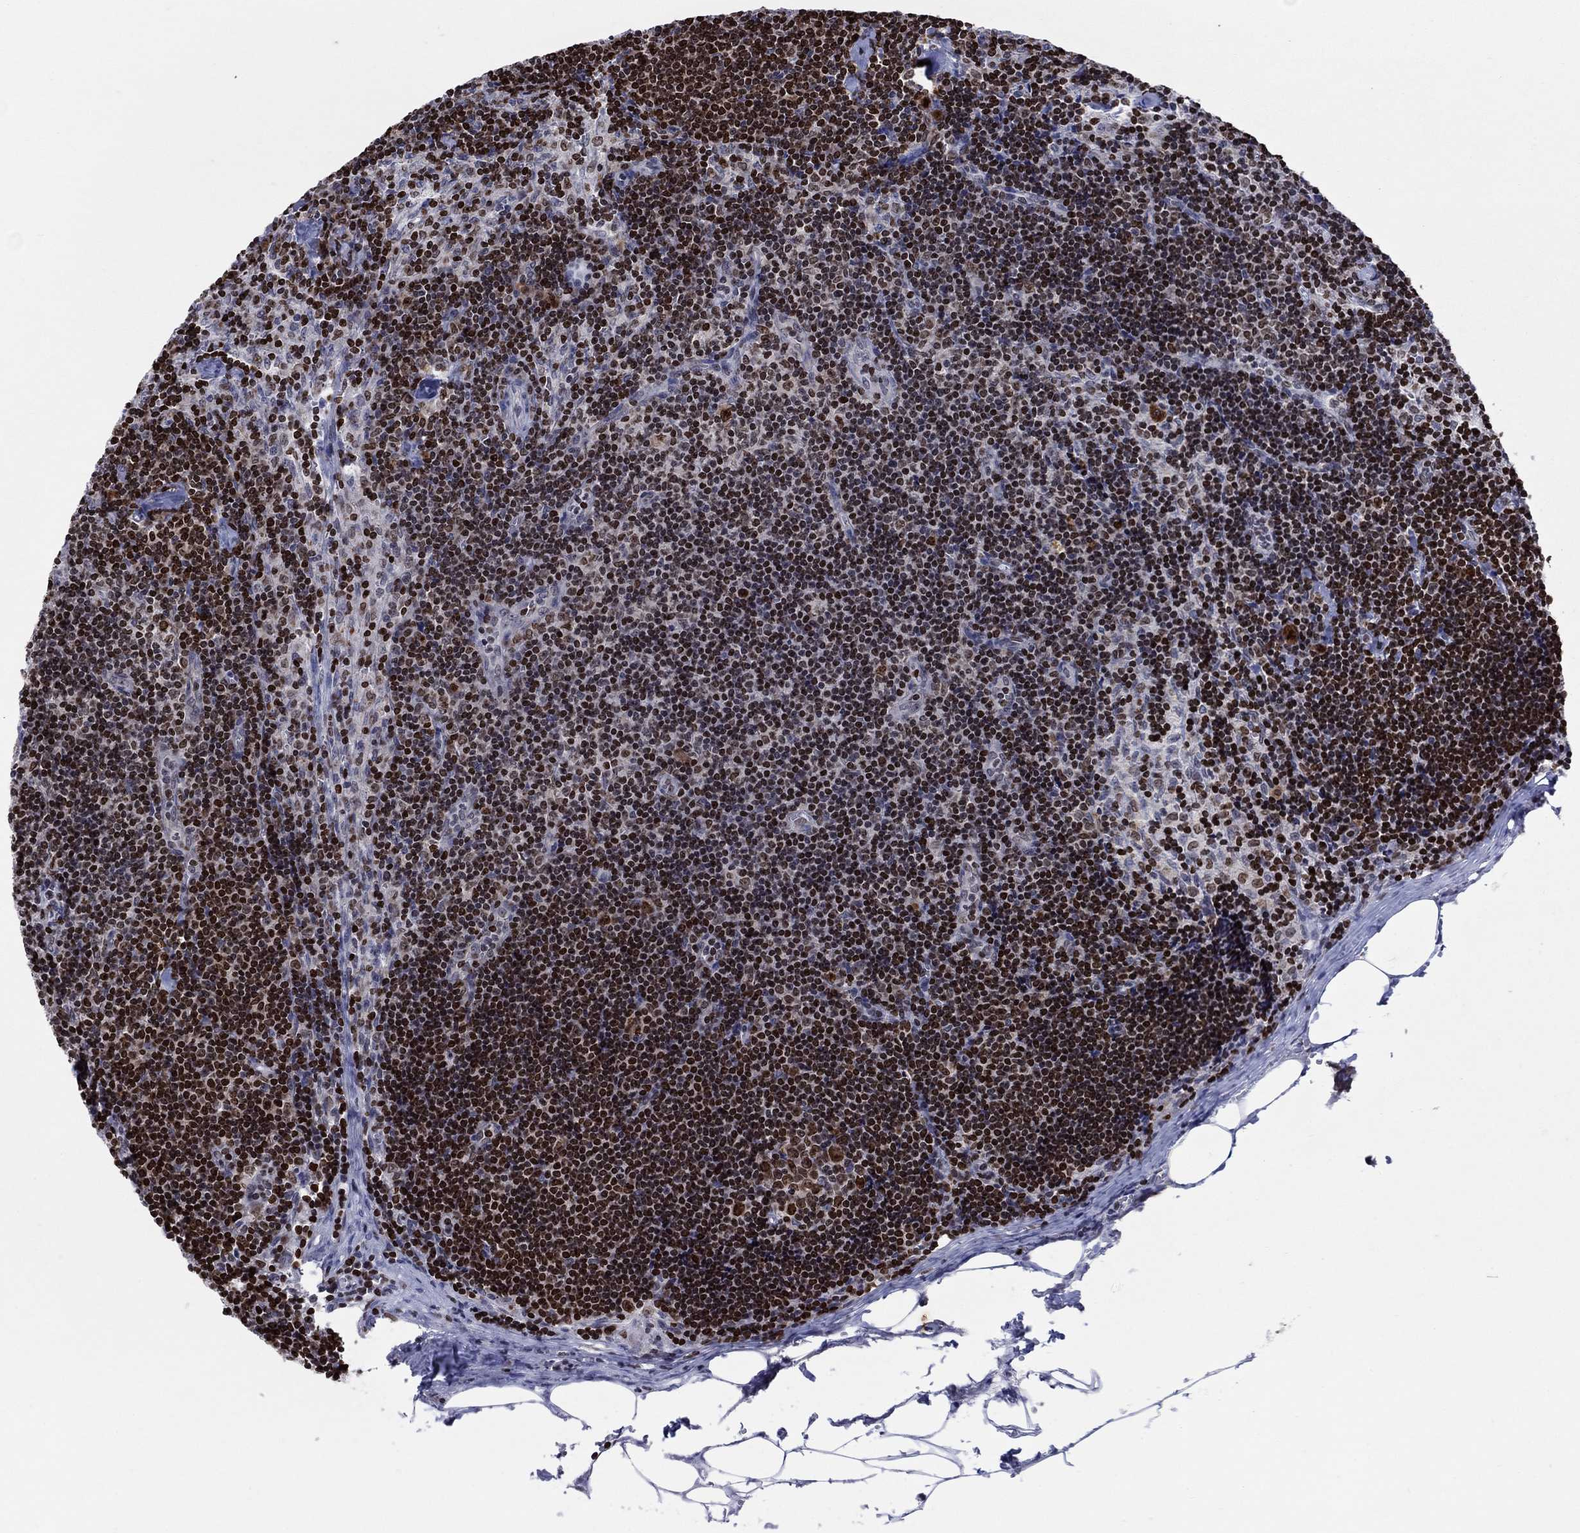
{"staining": {"intensity": "strong", "quantity": "25%-75%", "location": "nuclear"}, "tissue": "lymph node", "cell_type": "Non-germinal center cells", "image_type": "normal", "snomed": [{"axis": "morphology", "description": "Normal tissue, NOS"}, {"axis": "topography", "description": "Lymph node"}], "caption": "Immunohistochemistry (IHC) staining of benign lymph node, which exhibits high levels of strong nuclear staining in about 25%-75% of non-germinal center cells indicating strong nuclear protein positivity. The staining was performed using DAB (brown) for protein detection and nuclei were counterstained in hematoxylin (blue).", "gene": "HMGA1", "patient": {"sex": "female", "age": 51}}